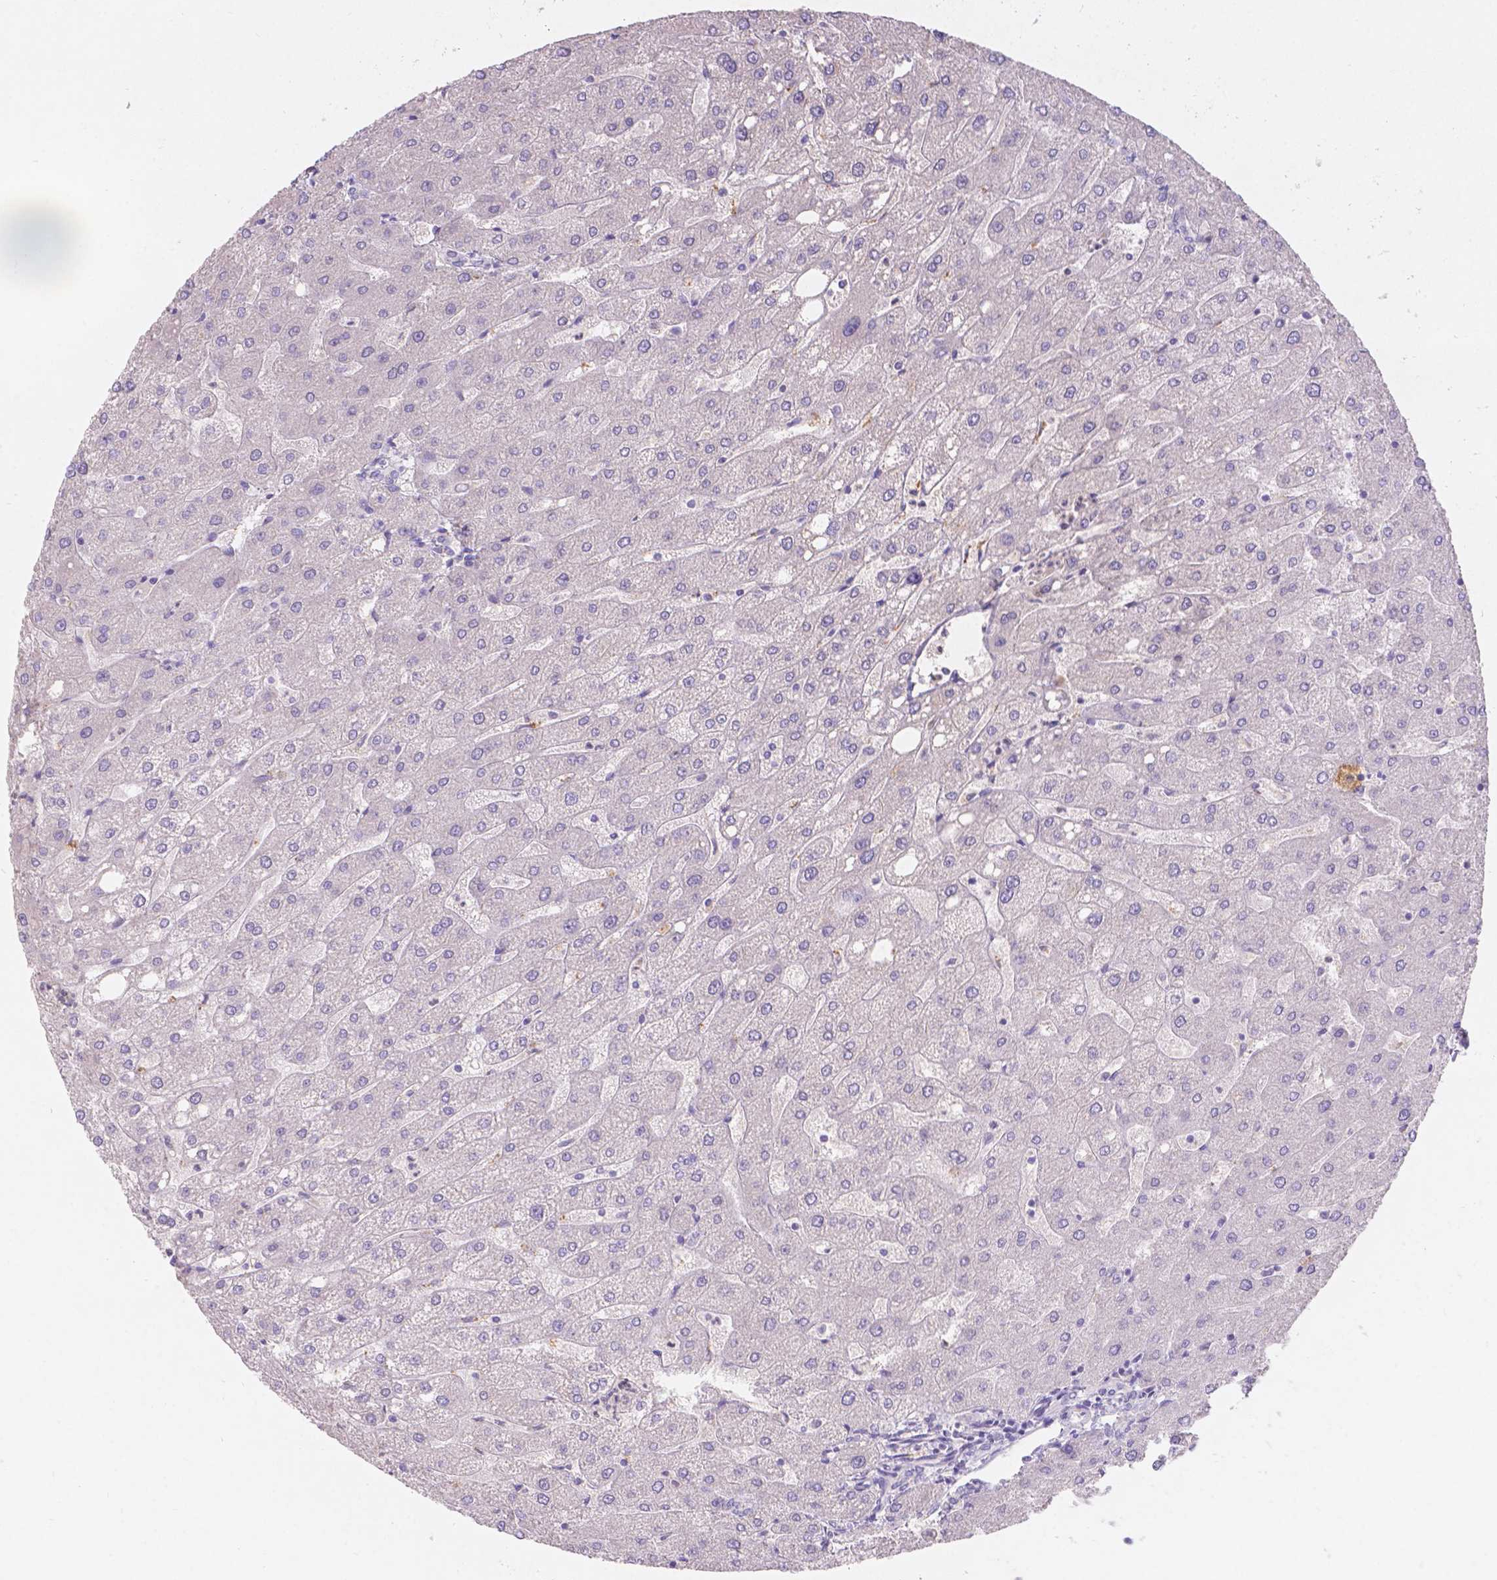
{"staining": {"intensity": "negative", "quantity": "none", "location": "none"}, "tissue": "liver", "cell_type": "Cholangiocytes", "image_type": "normal", "snomed": [{"axis": "morphology", "description": "Normal tissue, NOS"}, {"axis": "topography", "description": "Liver"}], "caption": "Photomicrograph shows no significant protein staining in cholangiocytes of normal liver. (IHC, brightfield microscopy, high magnification).", "gene": "DCAF4L1", "patient": {"sex": "male", "age": 67}}